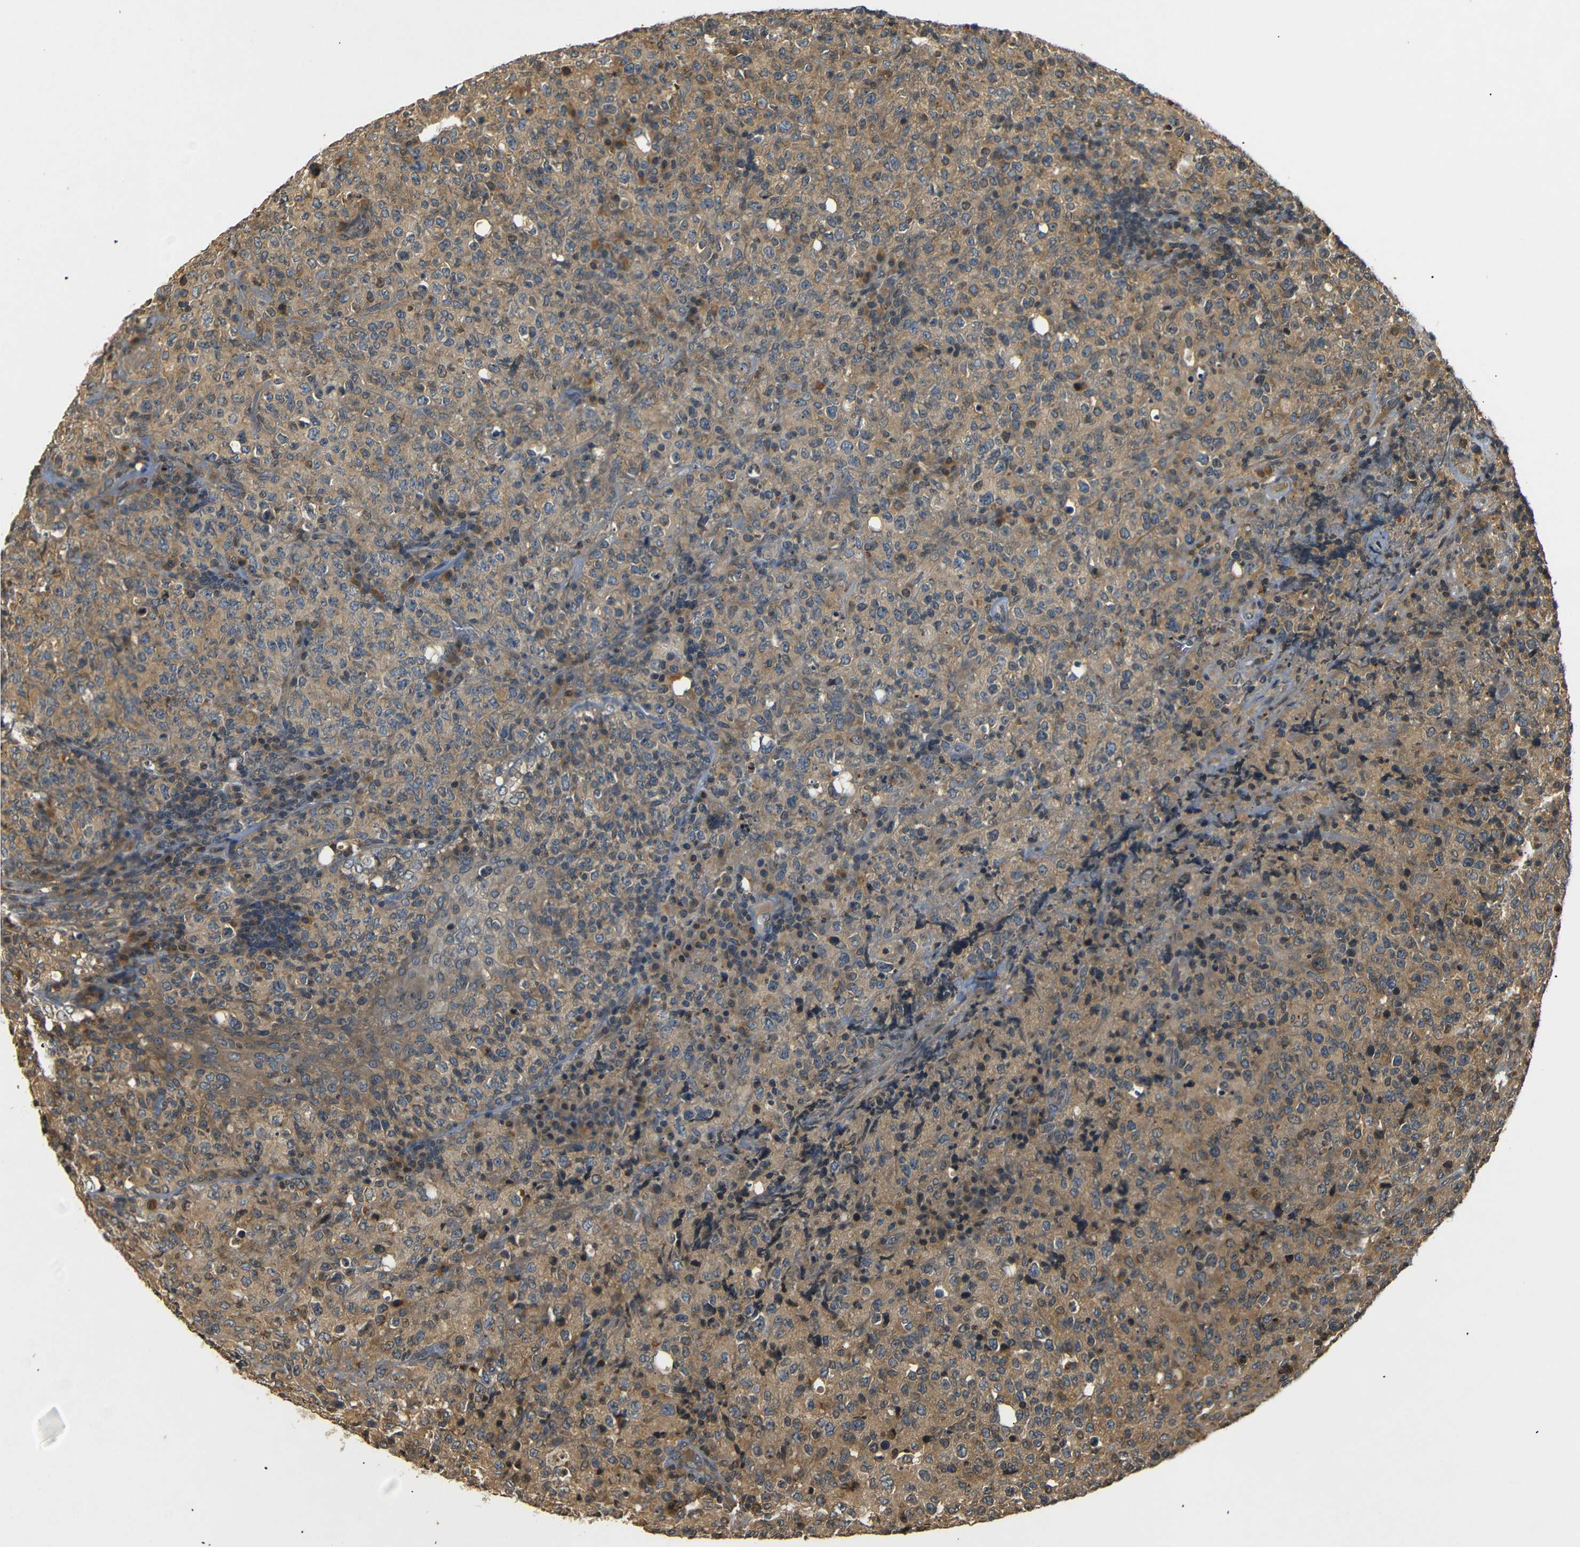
{"staining": {"intensity": "weak", "quantity": ">75%", "location": "cytoplasmic/membranous"}, "tissue": "lymphoma", "cell_type": "Tumor cells", "image_type": "cancer", "snomed": [{"axis": "morphology", "description": "Malignant lymphoma, non-Hodgkin's type, High grade"}, {"axis": "topography", "description": "Tonsil"}], "caption": "Human high-grade malignant lymphoma, non-Hodgkin's type stained with a protein marker displays weak staining in tumor cells.", "gene": "TANK", "patient": {"sex": "female", "age": 36}}